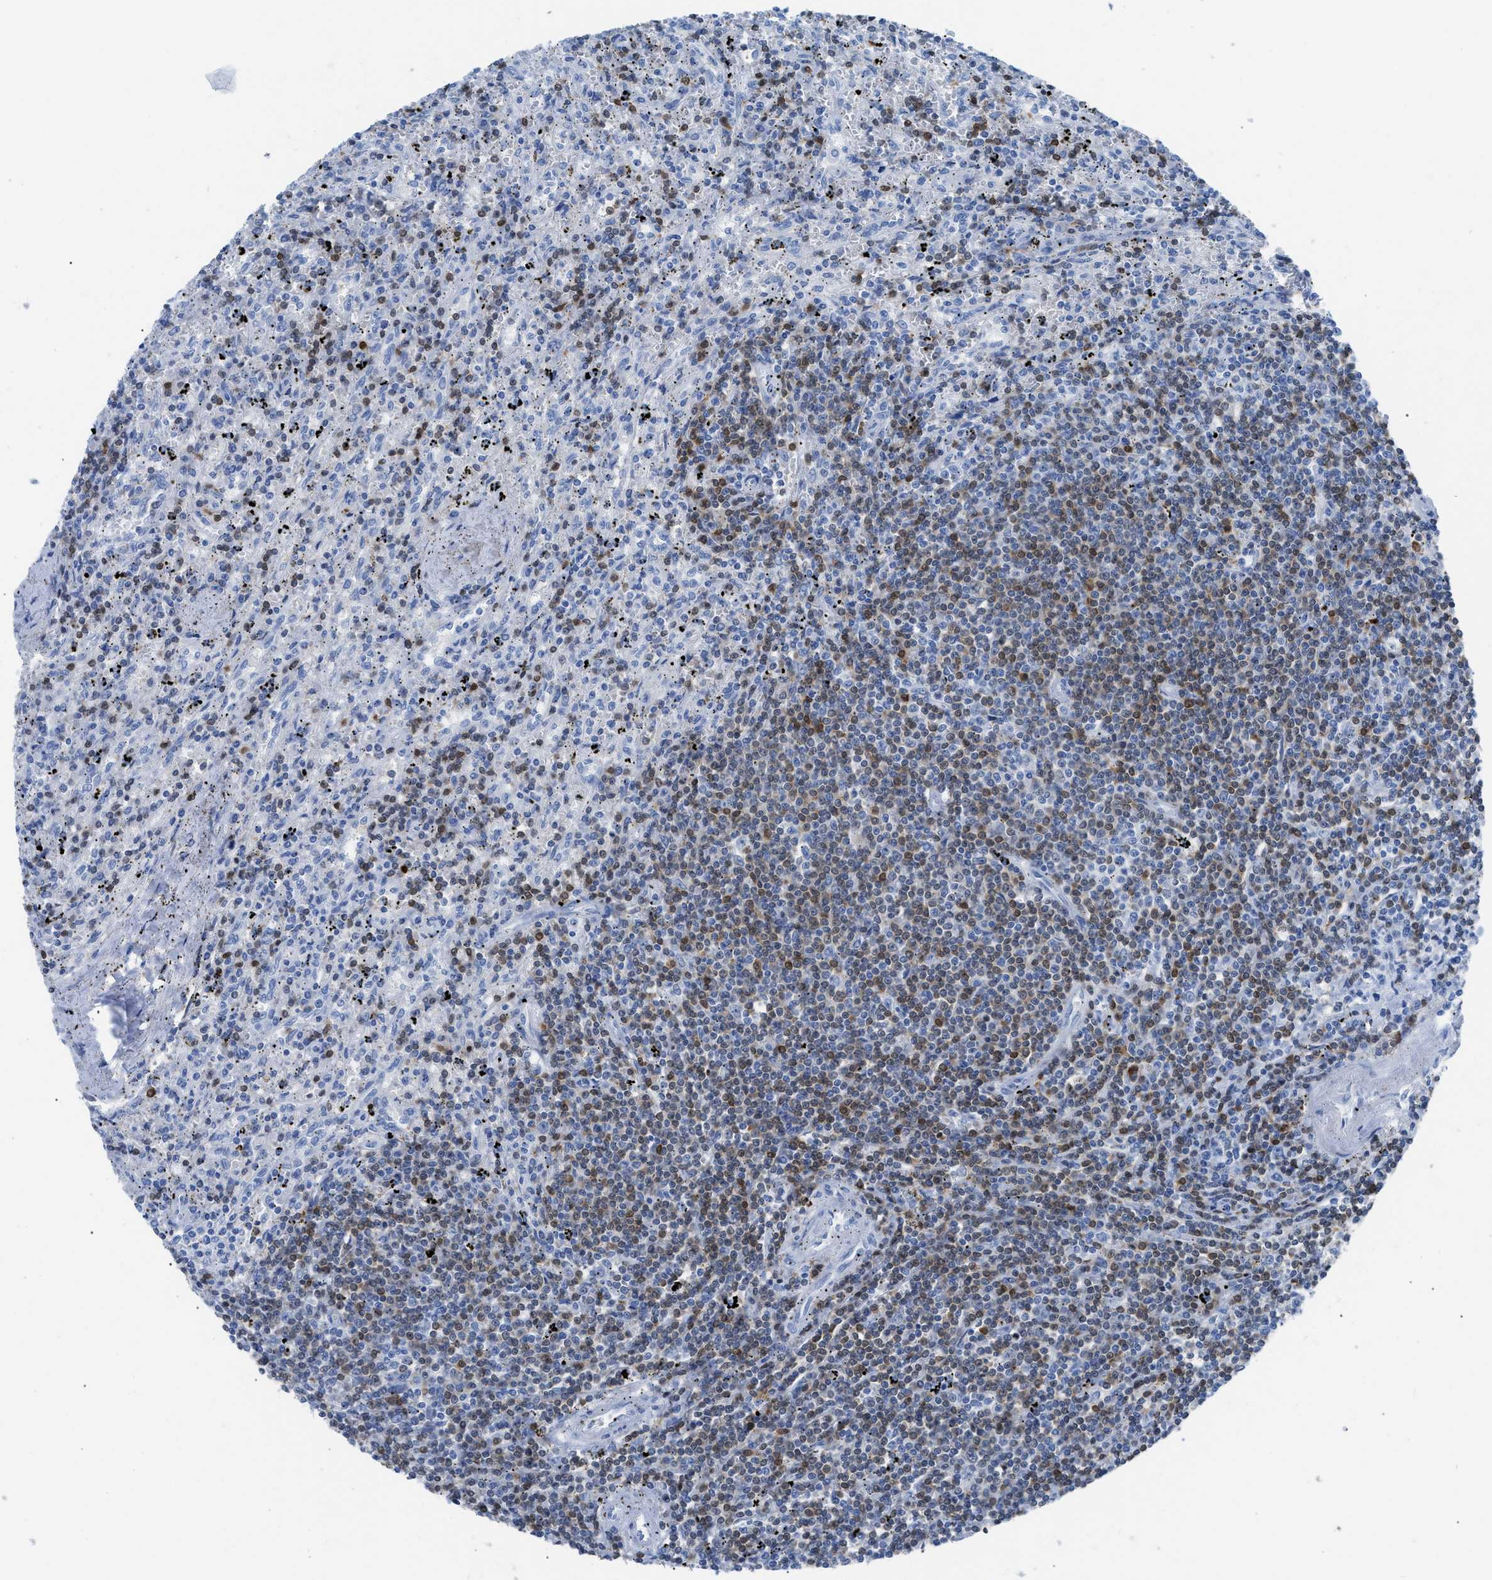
{"staining": {"intensity": "moderate", "quantity": "25%-75%", "location": "cytoplasmic/membranous,nuclear"}, "tissue": "lymphoma", "cell_type": "Tumor cells", "image_type": "cancer", "snomed": [{"axis": "morphology", "description": "Malignant lymphoma, non-Hodgkin's type, Low grade"}, {"axis": "topography", "description": "Spleen"}], "caption": "Tumor cells exhibit medium levels of moderate cytoplasmic/membranous and nuclear staining in approximately 25%-75% of cells in human lymphoma.", "gene": "TCL1A", "patient": {"sex": "male", "age": 76}}